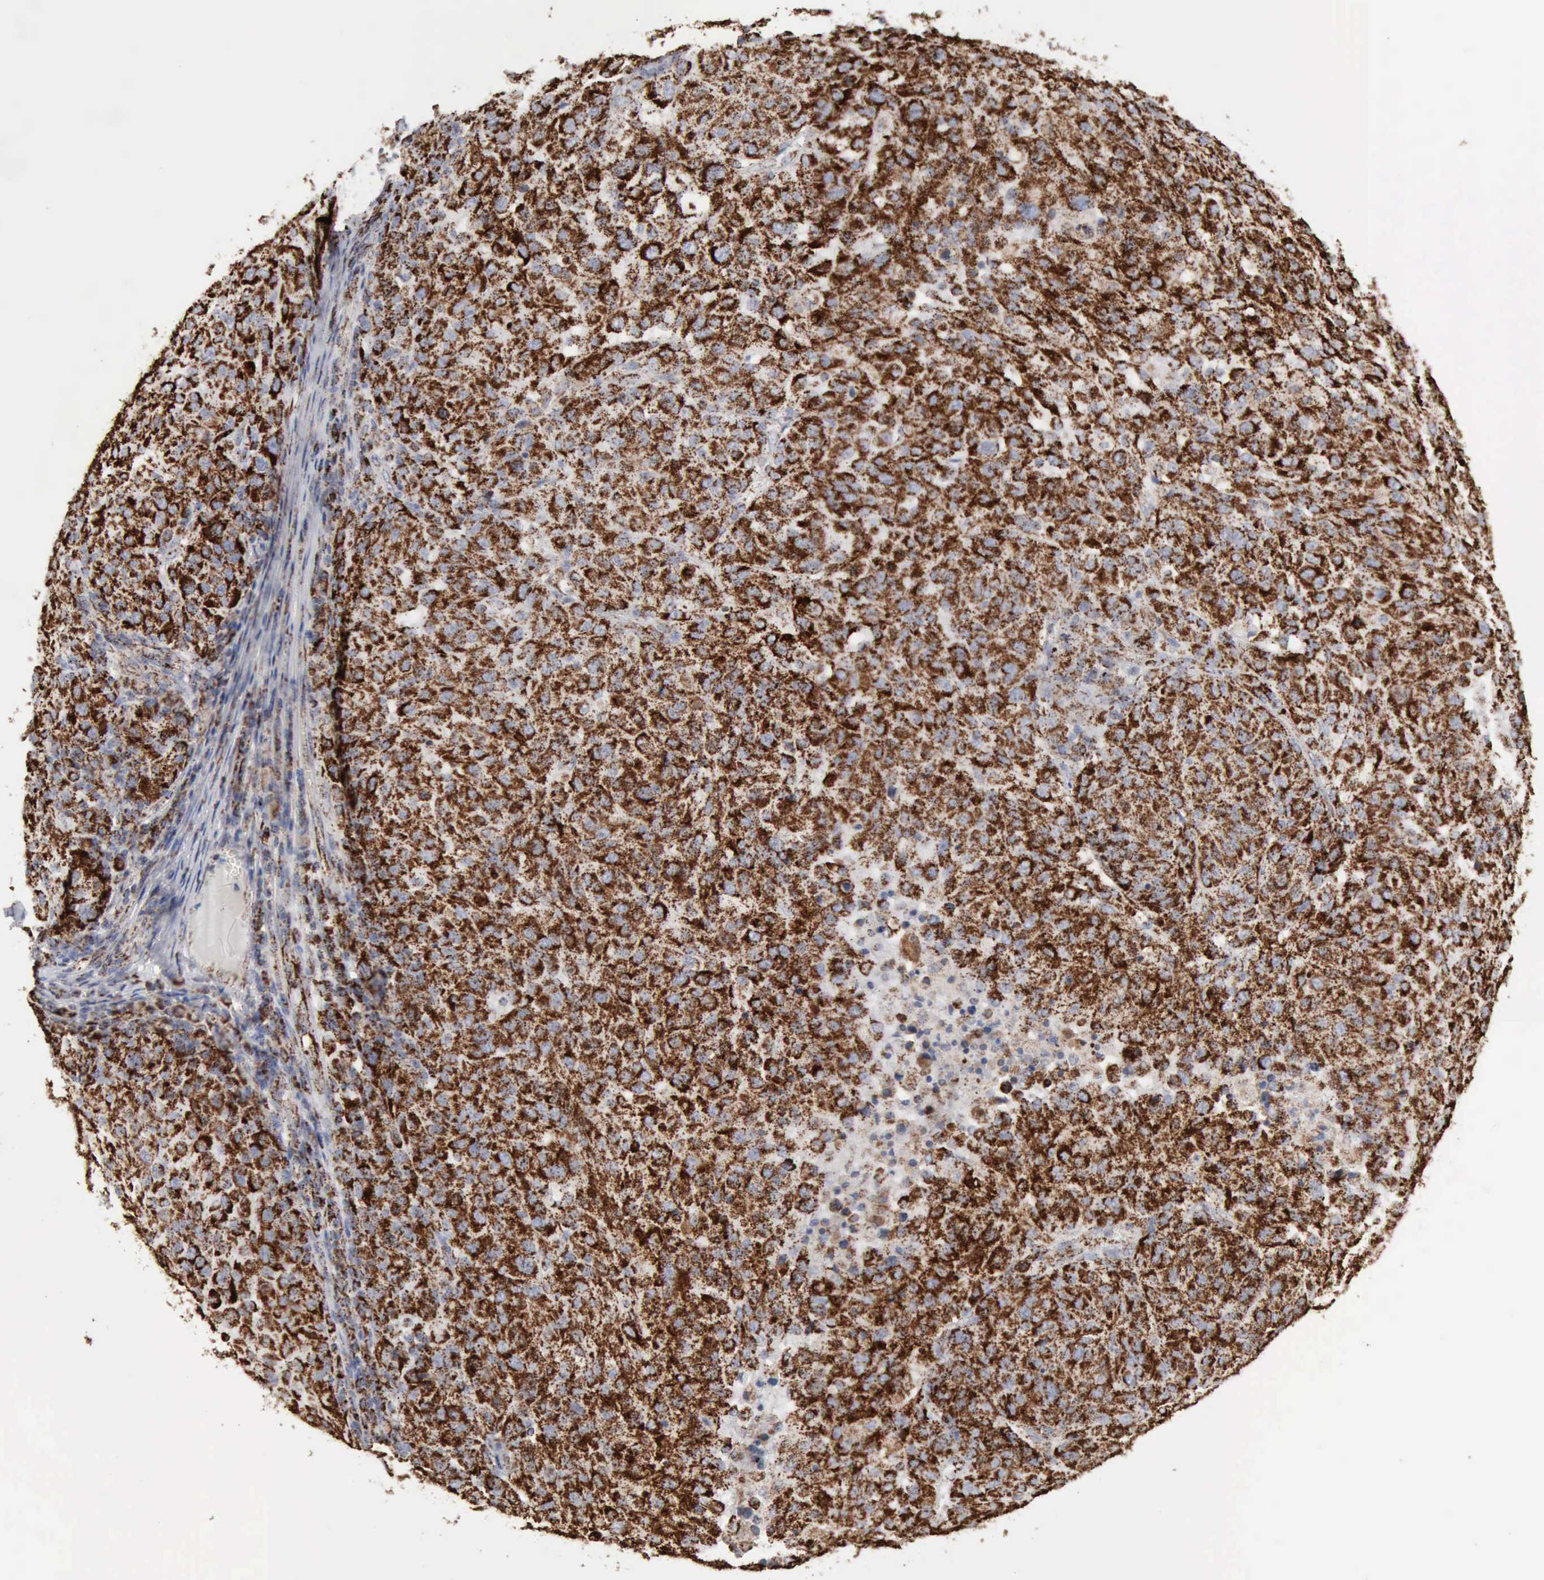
{"staining": {"intensity": "strong", "quantity": ">75%", "location": "cytoplasmic/membranous"}, "tissue": "melanoma", "cell_type": "Tumor cells", "image_type": "cancer", "snomed": [{"axis": "morphology", "description": "Malignant melanoma, NOS"}, {"axis": "topography", "description": "Skin"}], "caption": "Tumor cells show high levels of strong cytoplasmic/membranous staining in about >75% of cells in human melanoma.", "gene": "ACO2", "patient": {"sex": "female", "age": 77}}